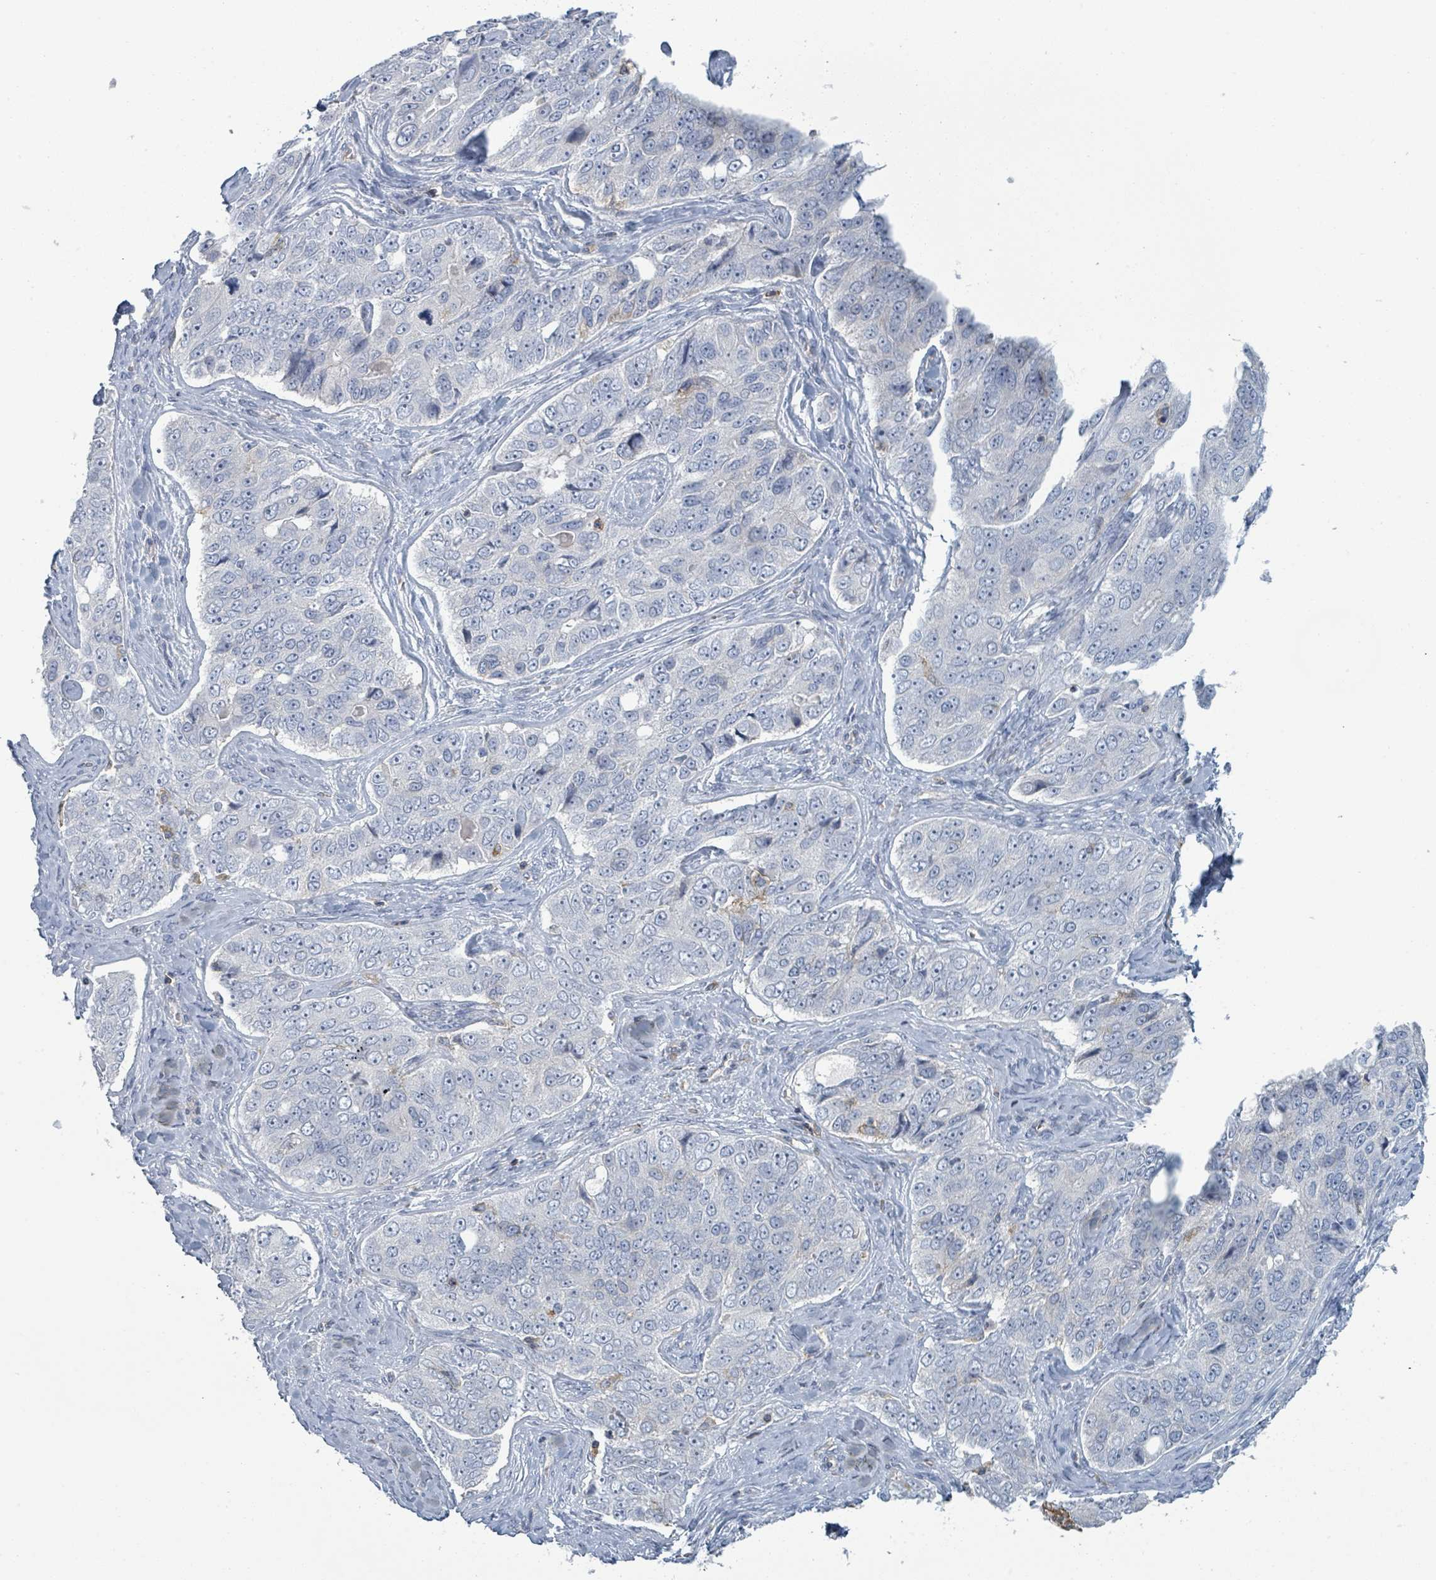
{"staining": {"intensity": "negative", "quantity": "none", "location": "none"}, "tissue": "ovarian cancer", "cell_type": "Tumor cells", "image_type": "cancer", "snomed": [{"axis": "morphology", "description": "Carcinoma, endometroid"}, {"axis": "topography", "description": "Ovary"}], "caption": "High magnification brightfield microscopy of endometroid carcinoma (ovarian) stained with DAB (3,3'-diaminobenzidine) (brown) and counterstained with hematoxylin (blue): tumor cells show no significant positivity.", "gene": "TNFRSF14", "patient": {"sex": "female", "age": 51}}